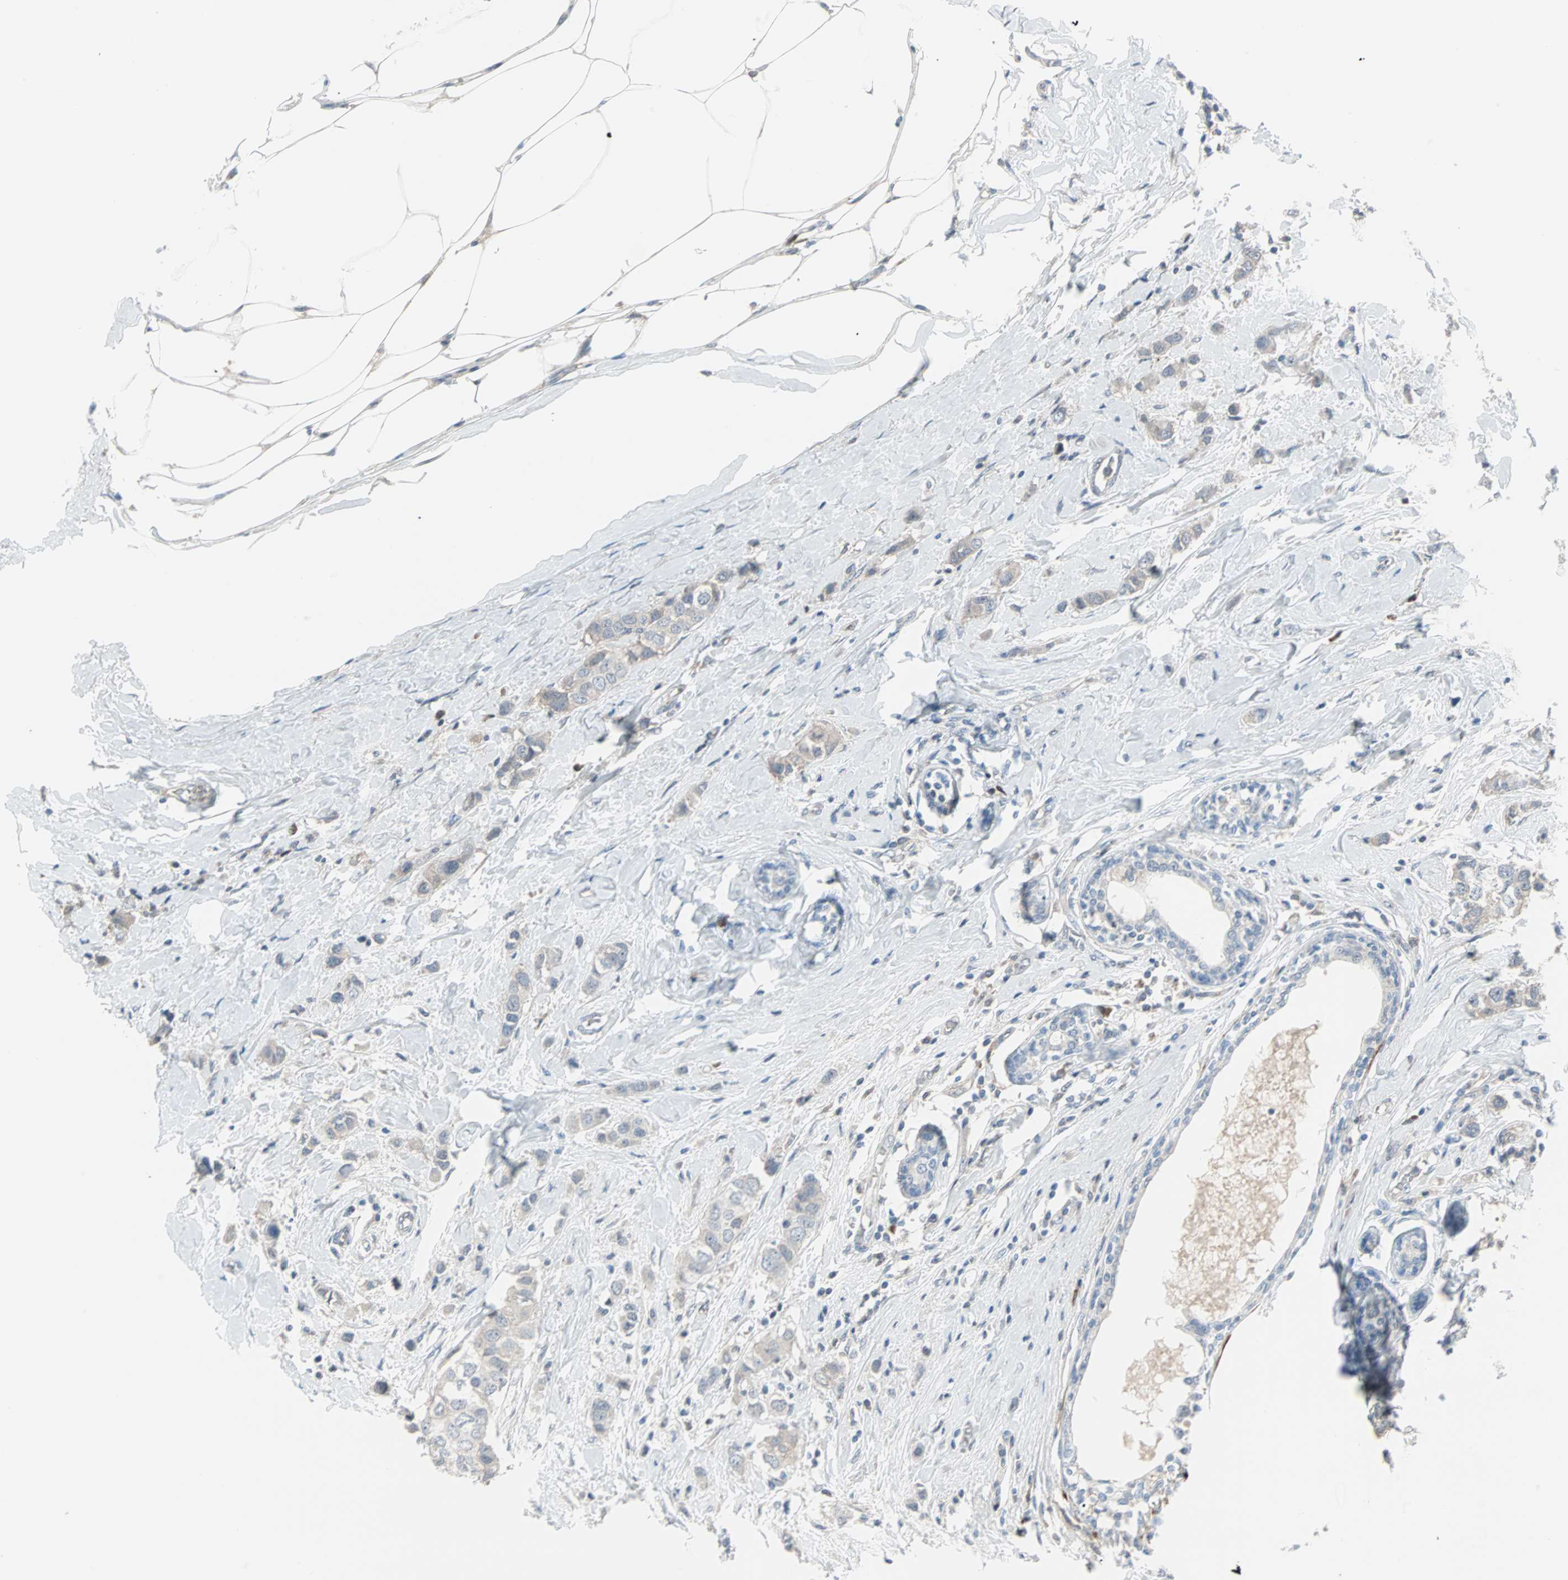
{"staining": {"intensity": "weak", "quantity": ">75%", "location": "cytoplasmic/membranous"}, "tissue": "breast cancer", "cell_type": "Tumor cells", "image_type": "cancer", "snomed": [{"axis": "morphology", "description": "Duct carcinoma"}, {"axis": "topography", "description": "Breast"}], "caption": "Human breast cancer stained with a brown dye reveals weak cytoplasmic/membranous positive staining in approximately >75% of tumor cells.", "gene": "CASP3", "patient": {"sex": "female", "age": 50}}